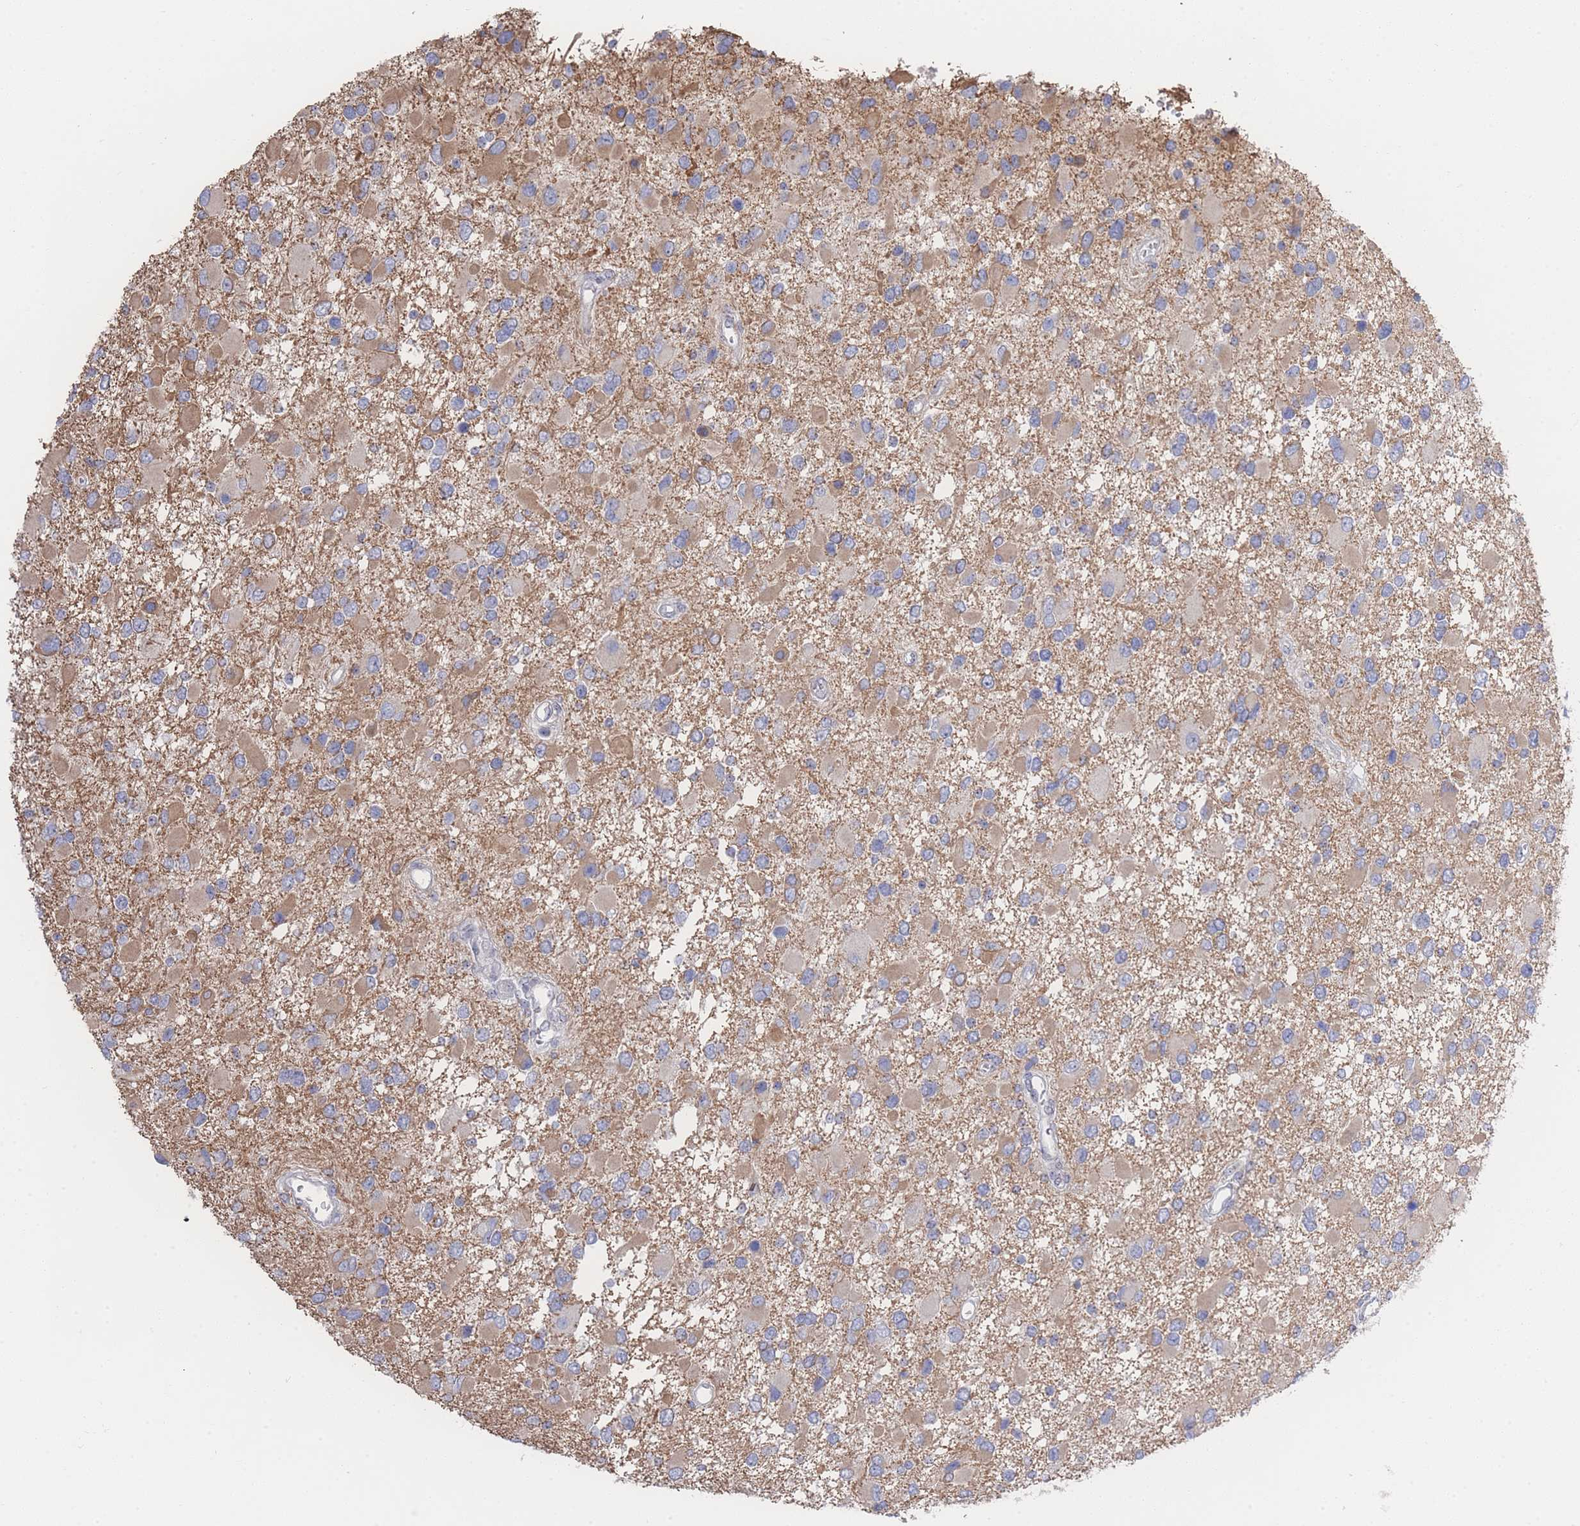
{"staining": {"intensity": "moderate", "quantity": "25%-75%", "location": "cytoplasmic/membranous"}, "tissue": "glioma", "cell_type": "Tumor cells", "image_type": "cancer", "snomed": [{"axis": "morphology", "description": "Glioma, malignant, High grade"}, {"axis": "topography", "description": "Brain"}], "caption": "Immunohistochemical staining of human glioma exhibits medium levels of moderate cytoplasmic/membranous protein staining in about 25%-75% of tumor cells.", "gene": "ZNF142", "patient": {"sex": "male", "age": 53}}